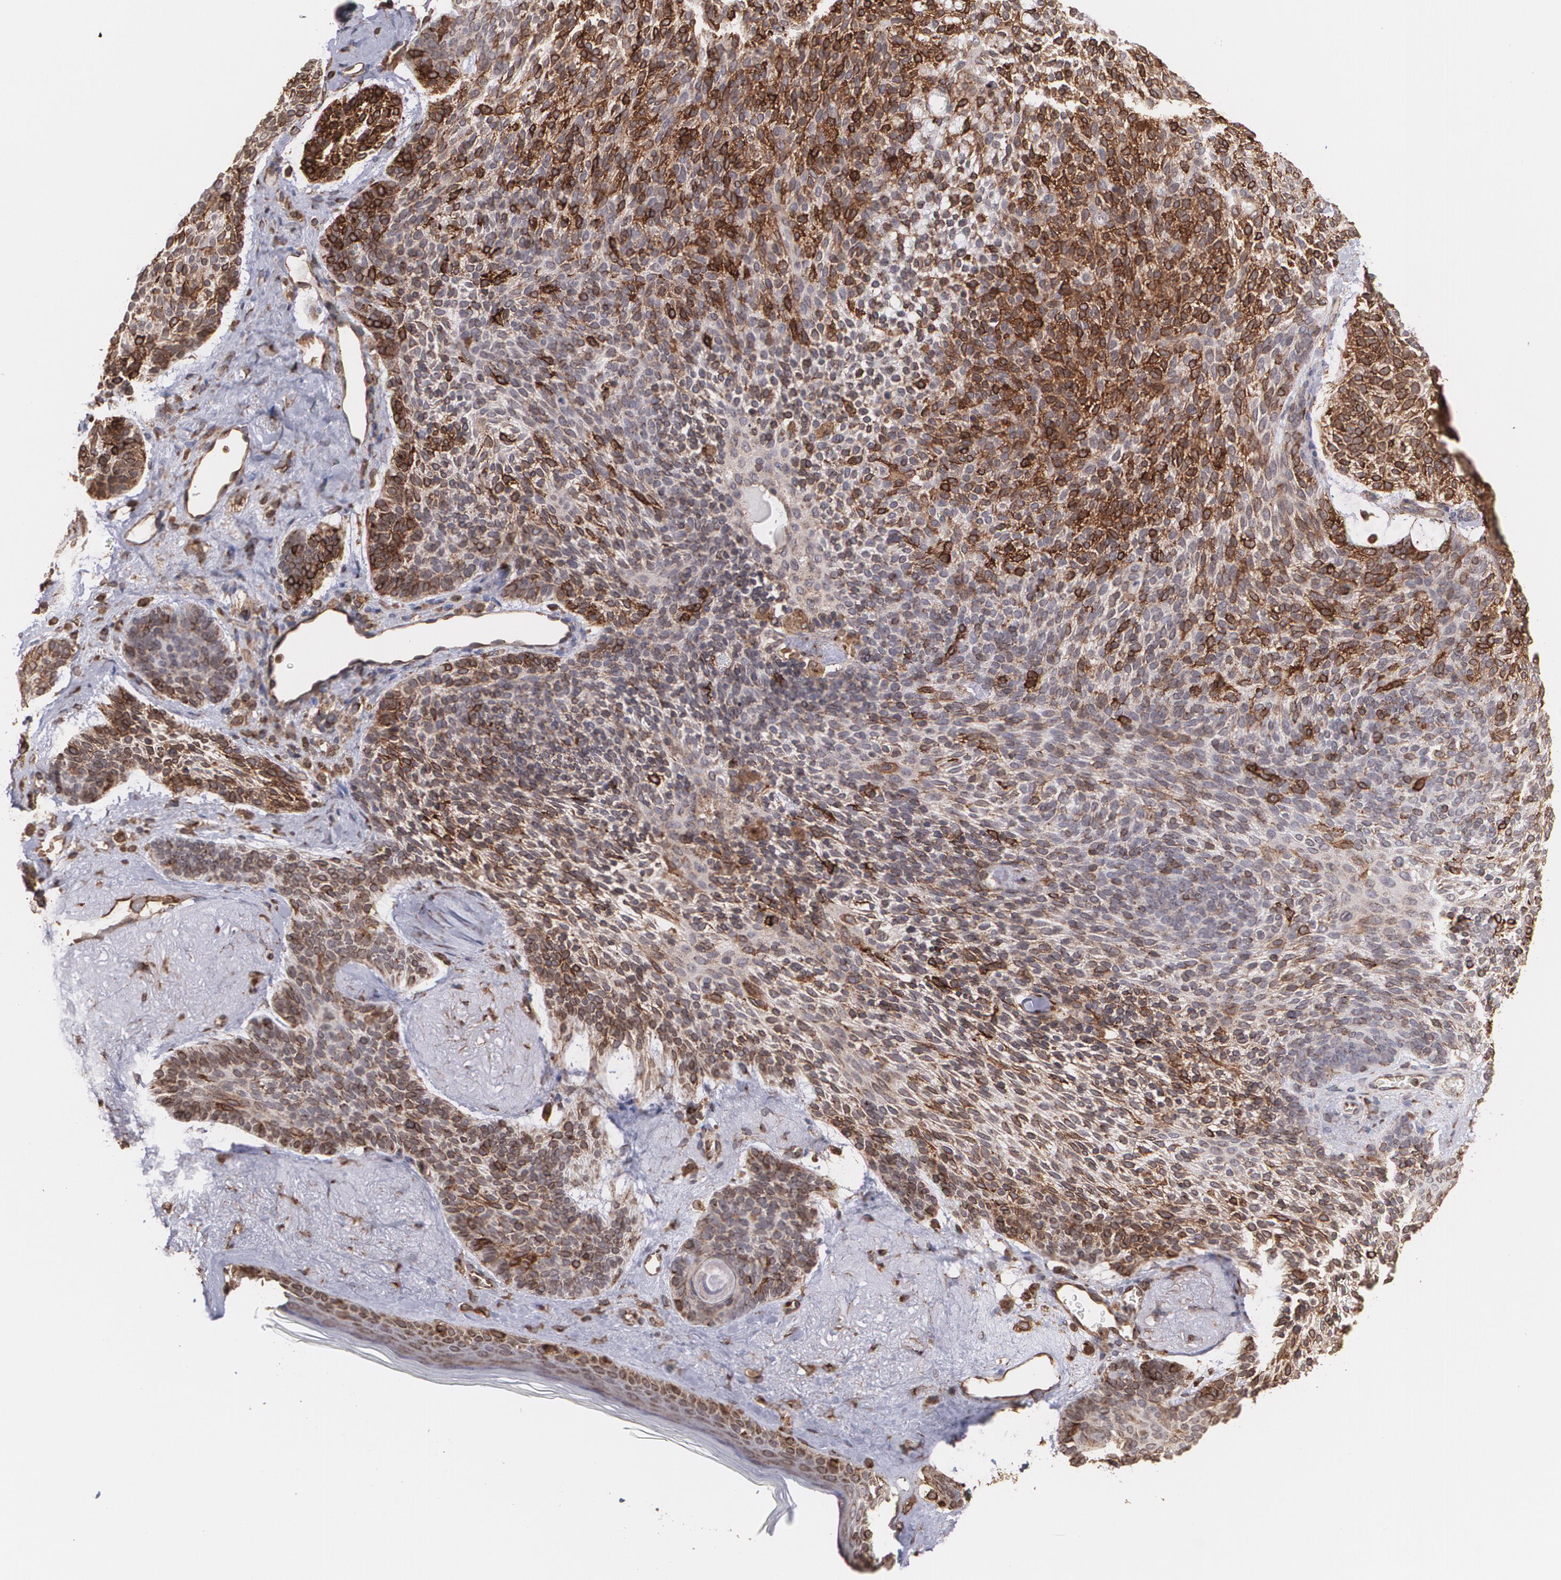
{"staining": {"intensity": "strong", "quantity": ">75%", "location": "cytoplasmic/membranous"}, "tissue": "skin cancer", "cell_type": "Tumor cells", "image_type": "cancer", "snomed": [{"axis": "morphology", "description": "Normal tissue, NOS"}, {"axis": "morphology", "description": "Basal cell carcinoma"}, {"axis": "topography", "description": "Skin"}], "caption": "Immunohistochemistry (DAB) staining of human skin basal cell carcinoma demonstrates strong cytoplasmic/membranous protein expression in approximately >75% of tumor cells.", "gene": "TRIP11", "patient": {"sex": "female", "age": 70}}